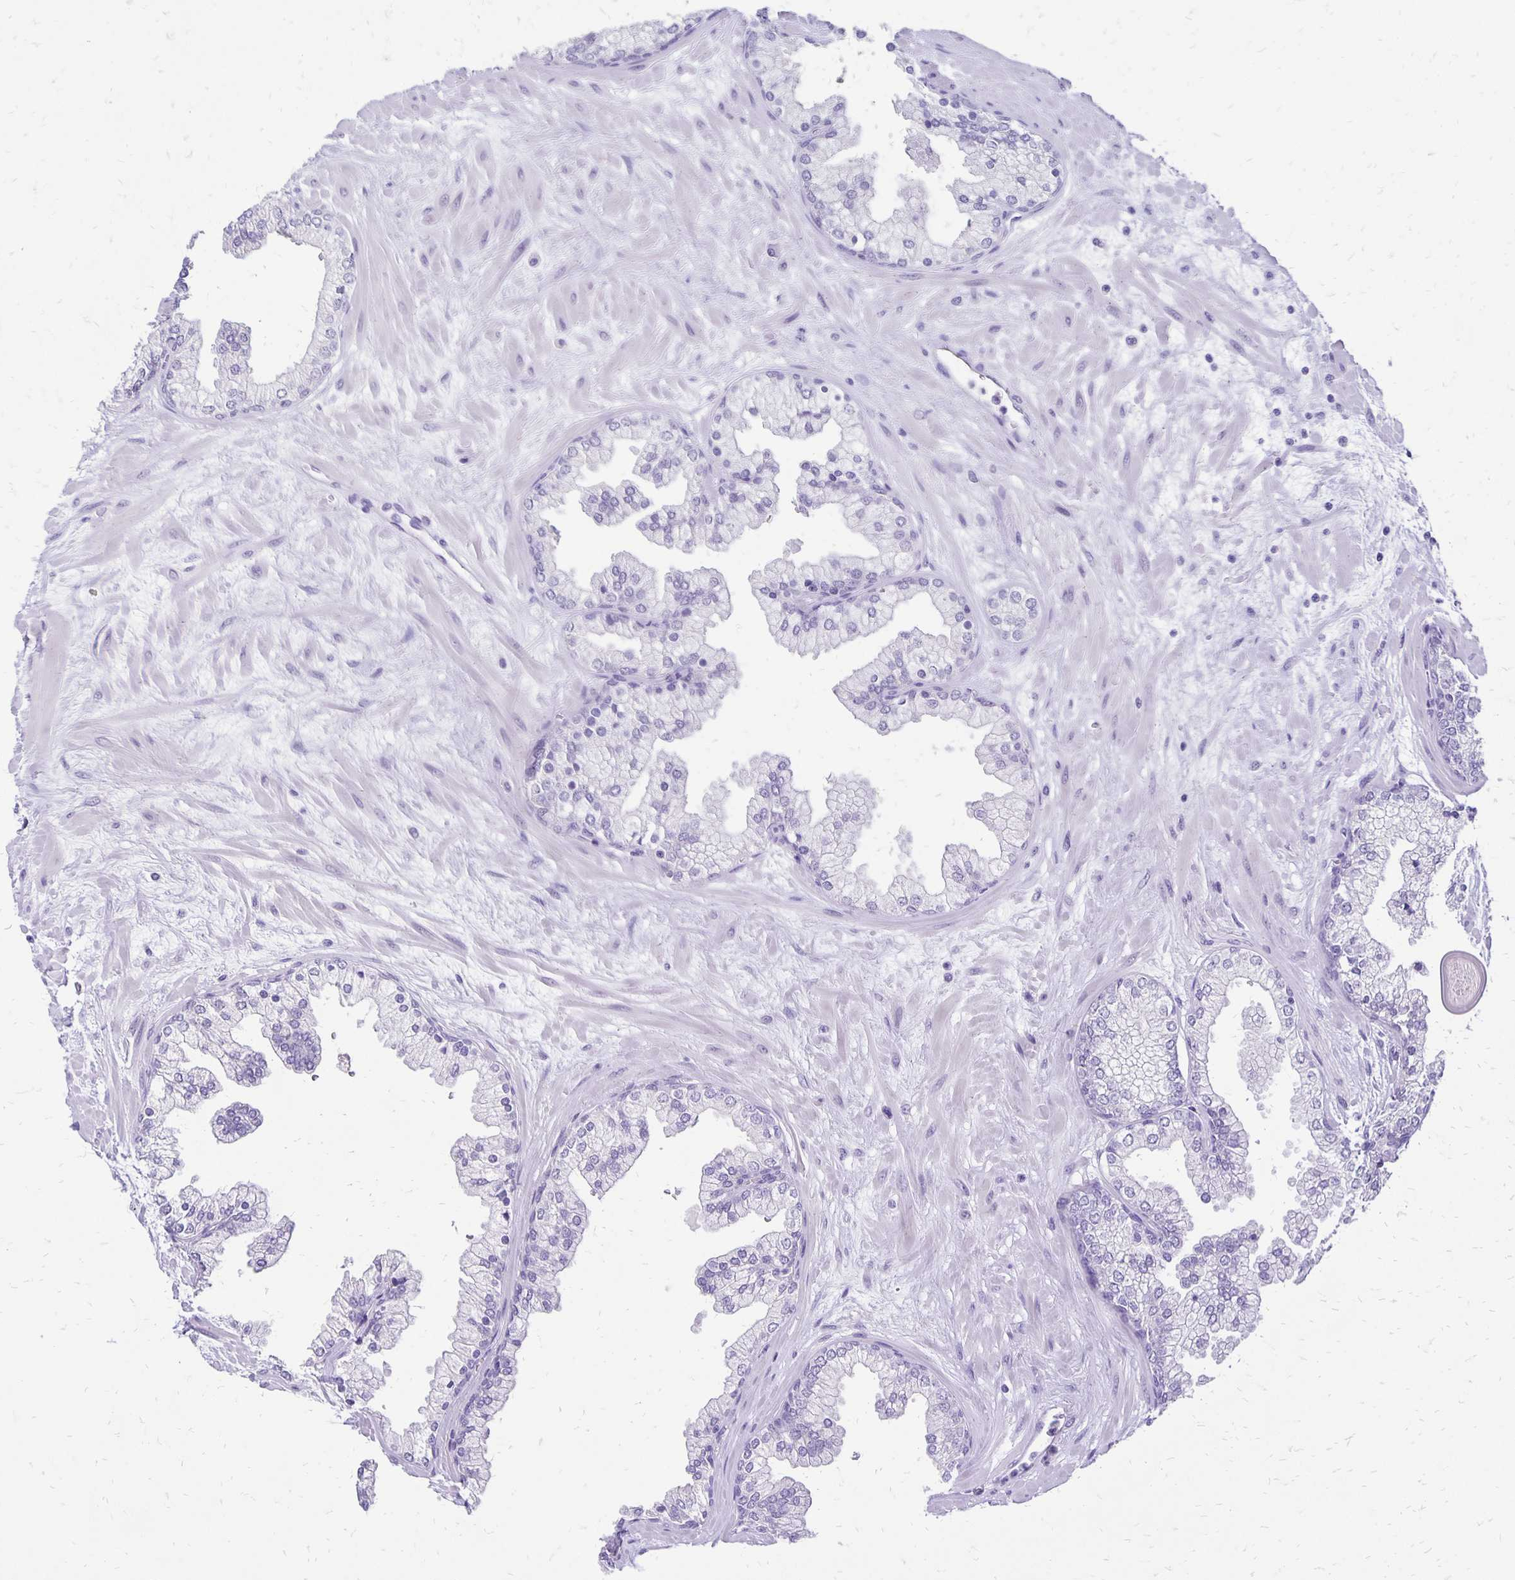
{"staining": {"intensity": "negative", "quantity": "none", "location": "none"}, "tissue": "prostate", "cell_type": "Glandular cells", "image_type": "normal", "snomed": [{"axis": "morphology", "description": "Normal tissue, NOS"}, {"axis": "topography", "description": "Prostate"}, {"axis": "topography", "description": "Peripheral nerve tissue"}], "caption": "Immunohistochemistry of unremarkable human prostate displays no staining in glandular cells. The staining is performed using DAB brown chromogen with nuclei counter-stained in using hematoxylin.", "gene": "ANKRD45", "patient": {"sex": "male", "age": 61}}